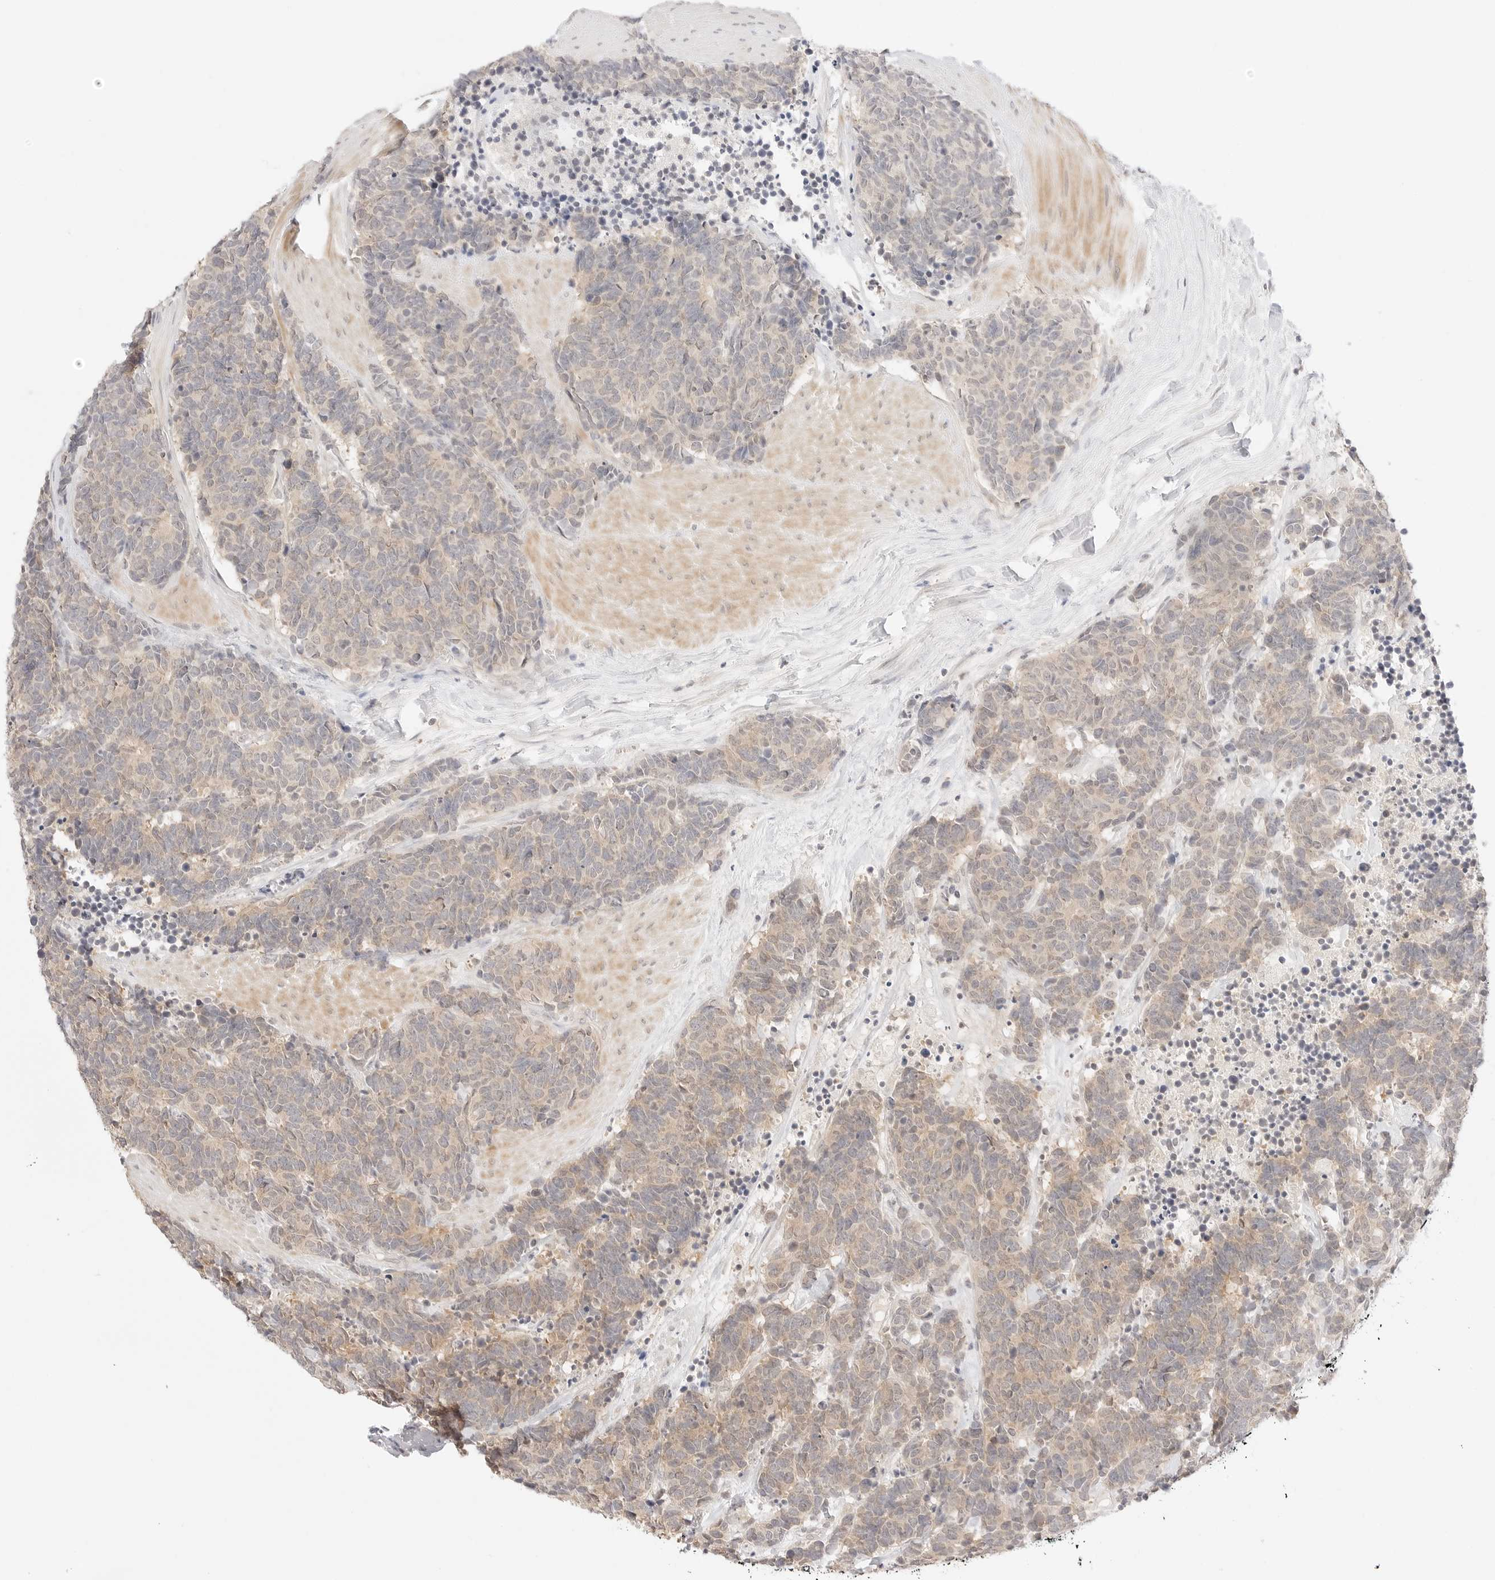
{"staining": {"intensity": "weak", "quantity": ">75%", "location": "cytoplasmic/membranous"}, "tissue": "carcinoid", "cell_type": "Tumor cells", "image_type": "cancer", "snomed": [{"axis": "morphology", "description": "Carcinoma, NOS"}, {"axis": "morphology", "description": "Carcinoid, malignant, NOS"}, {"axis": "topography", "description": "Urinary bladder"}], "caption": "Carcinoid stained with a brown dye displays weak cytoplasmic/membranous positive expression in approximately >75% of tumor cells.", "gene": "GNAS", "patient": {"sex": "male", "age": 57}}